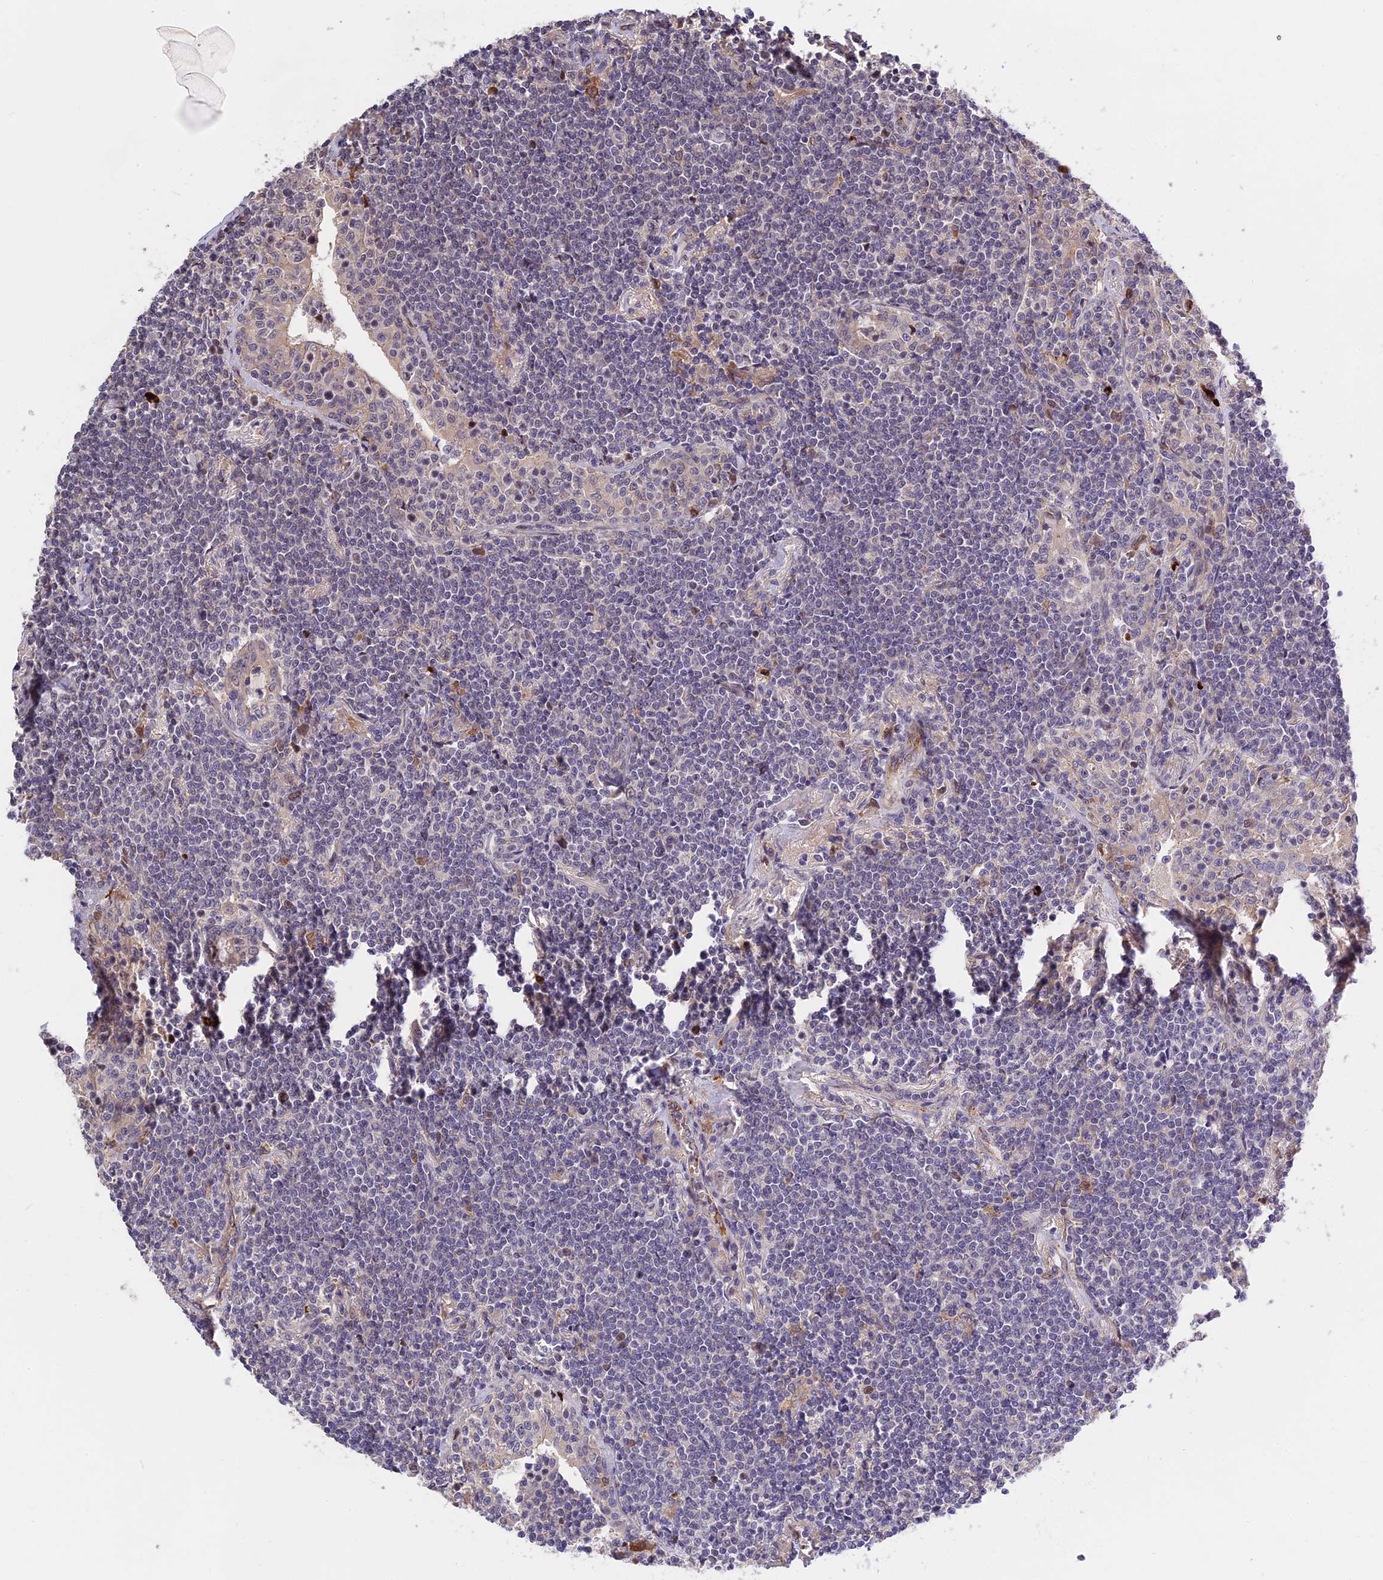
{"staining": {"intensity": "negative", "quantity": "none", "location": "none"}, "tissue": "lymphoma", "cell_type": "Tumor cells", "image_type": "cancer", "snomed": [{"axis": "morphology", "description": "Malignant lymphoma, non-Hodgkin's type, Low grade"}, {"axis": "topography", "description": "Lung"}], "caption": "DAB immunohistochemical staining of lymphoma displays no significant staining in tumor cells.", "gene": "MFSD2A", "patient": {"sex": "female", "age": 71}}